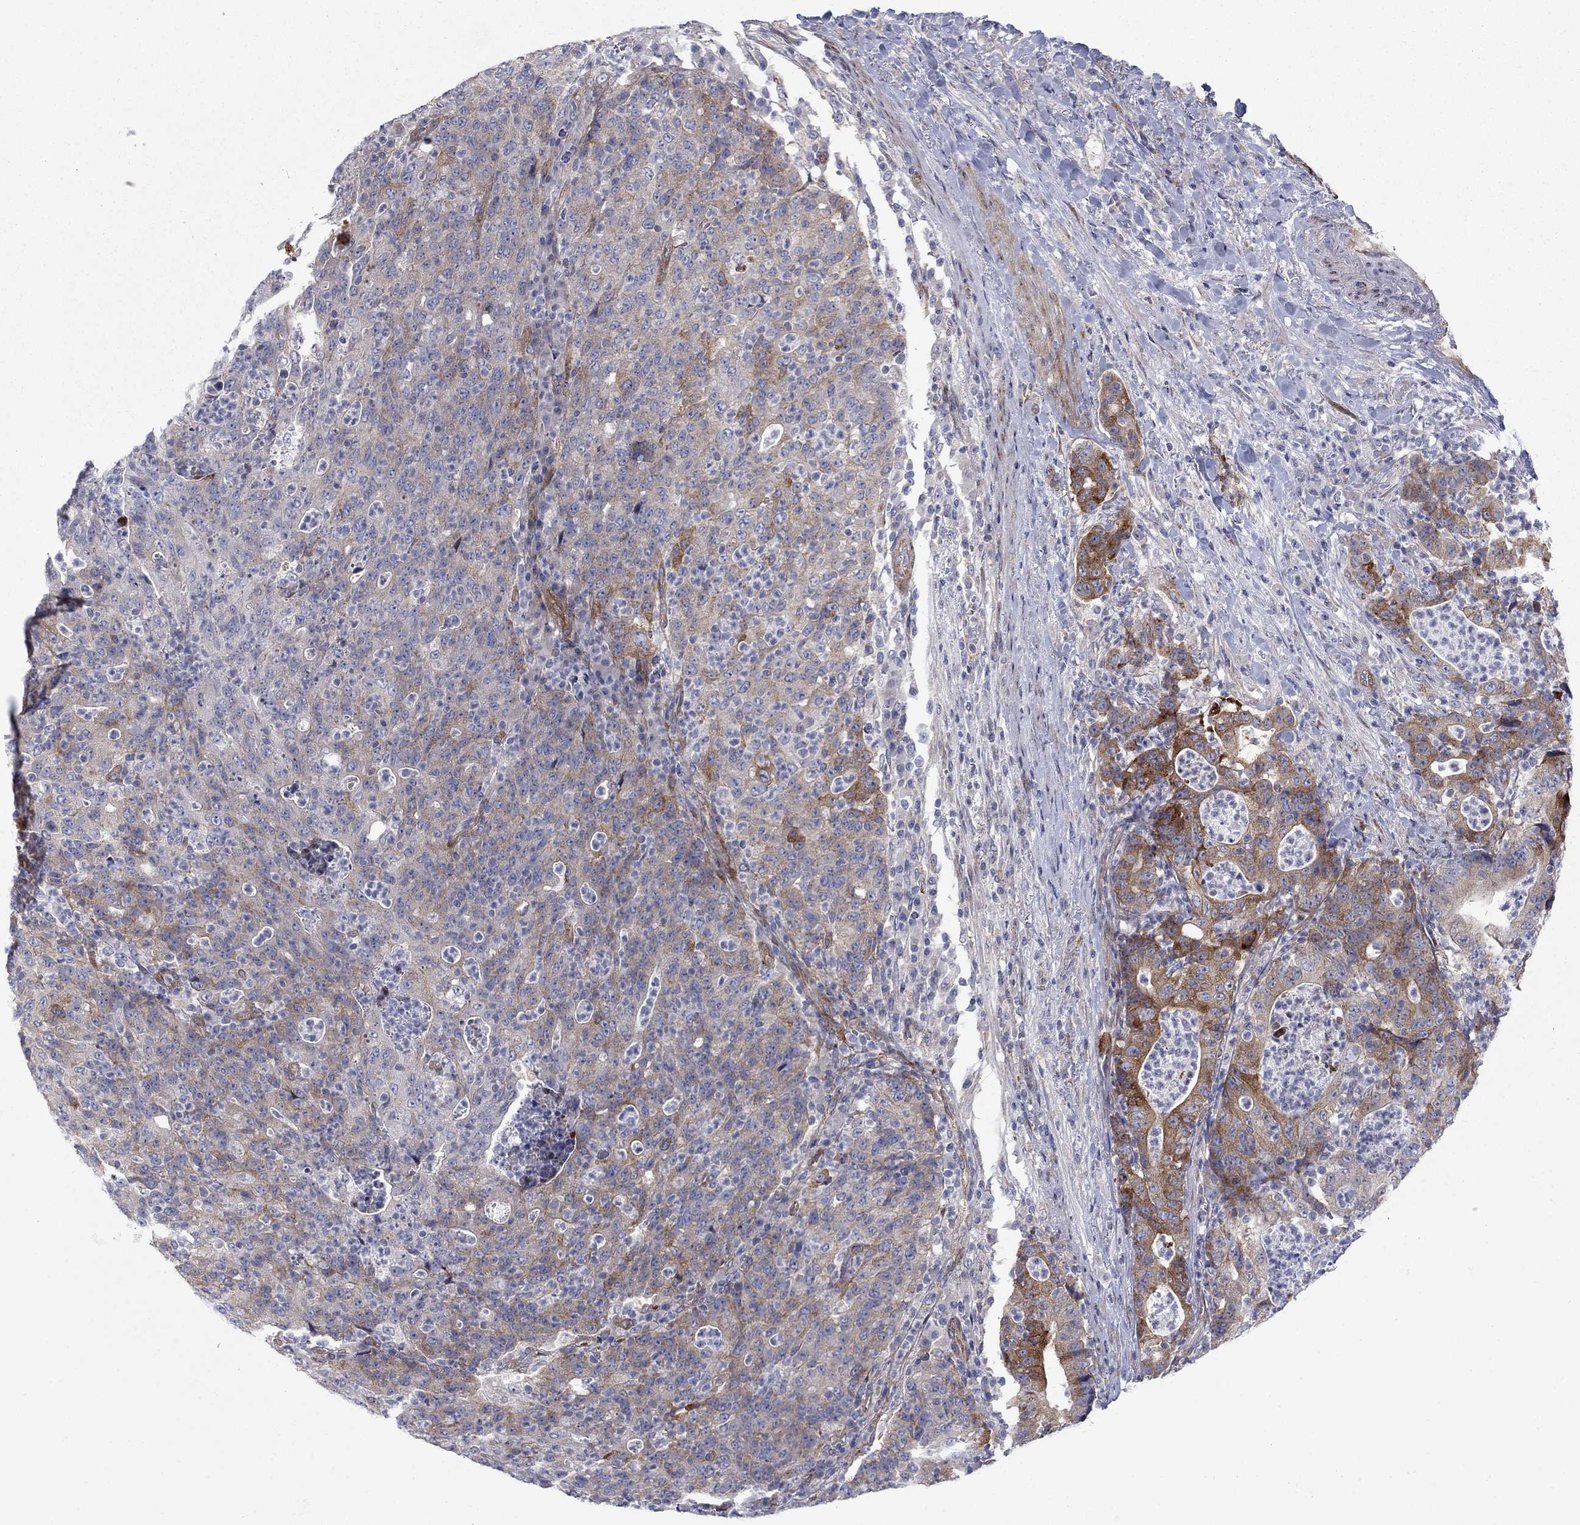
{"staining": {"intensity": "strong", "quantity": "25%-75%", "location": "cytoplasmic/membranous"}, "tissue": "colorectal cancer", "cell_type": "Tumor cells", "image_type": "cancer", "snomed": [{"axis": "morphology", "description": "Adenocarcinoma, NOS"}, {"axis": "topography", "description": "Colon"}], "caption": "This is an image of immunohistochemistry staining of colorectal cancer (adenocarcinoma), which shows strong positivity in the cytoplasmic/membranous of tumor cells.", "gene": "FXR1", "patient": {"sex": "male", "age": 70}}